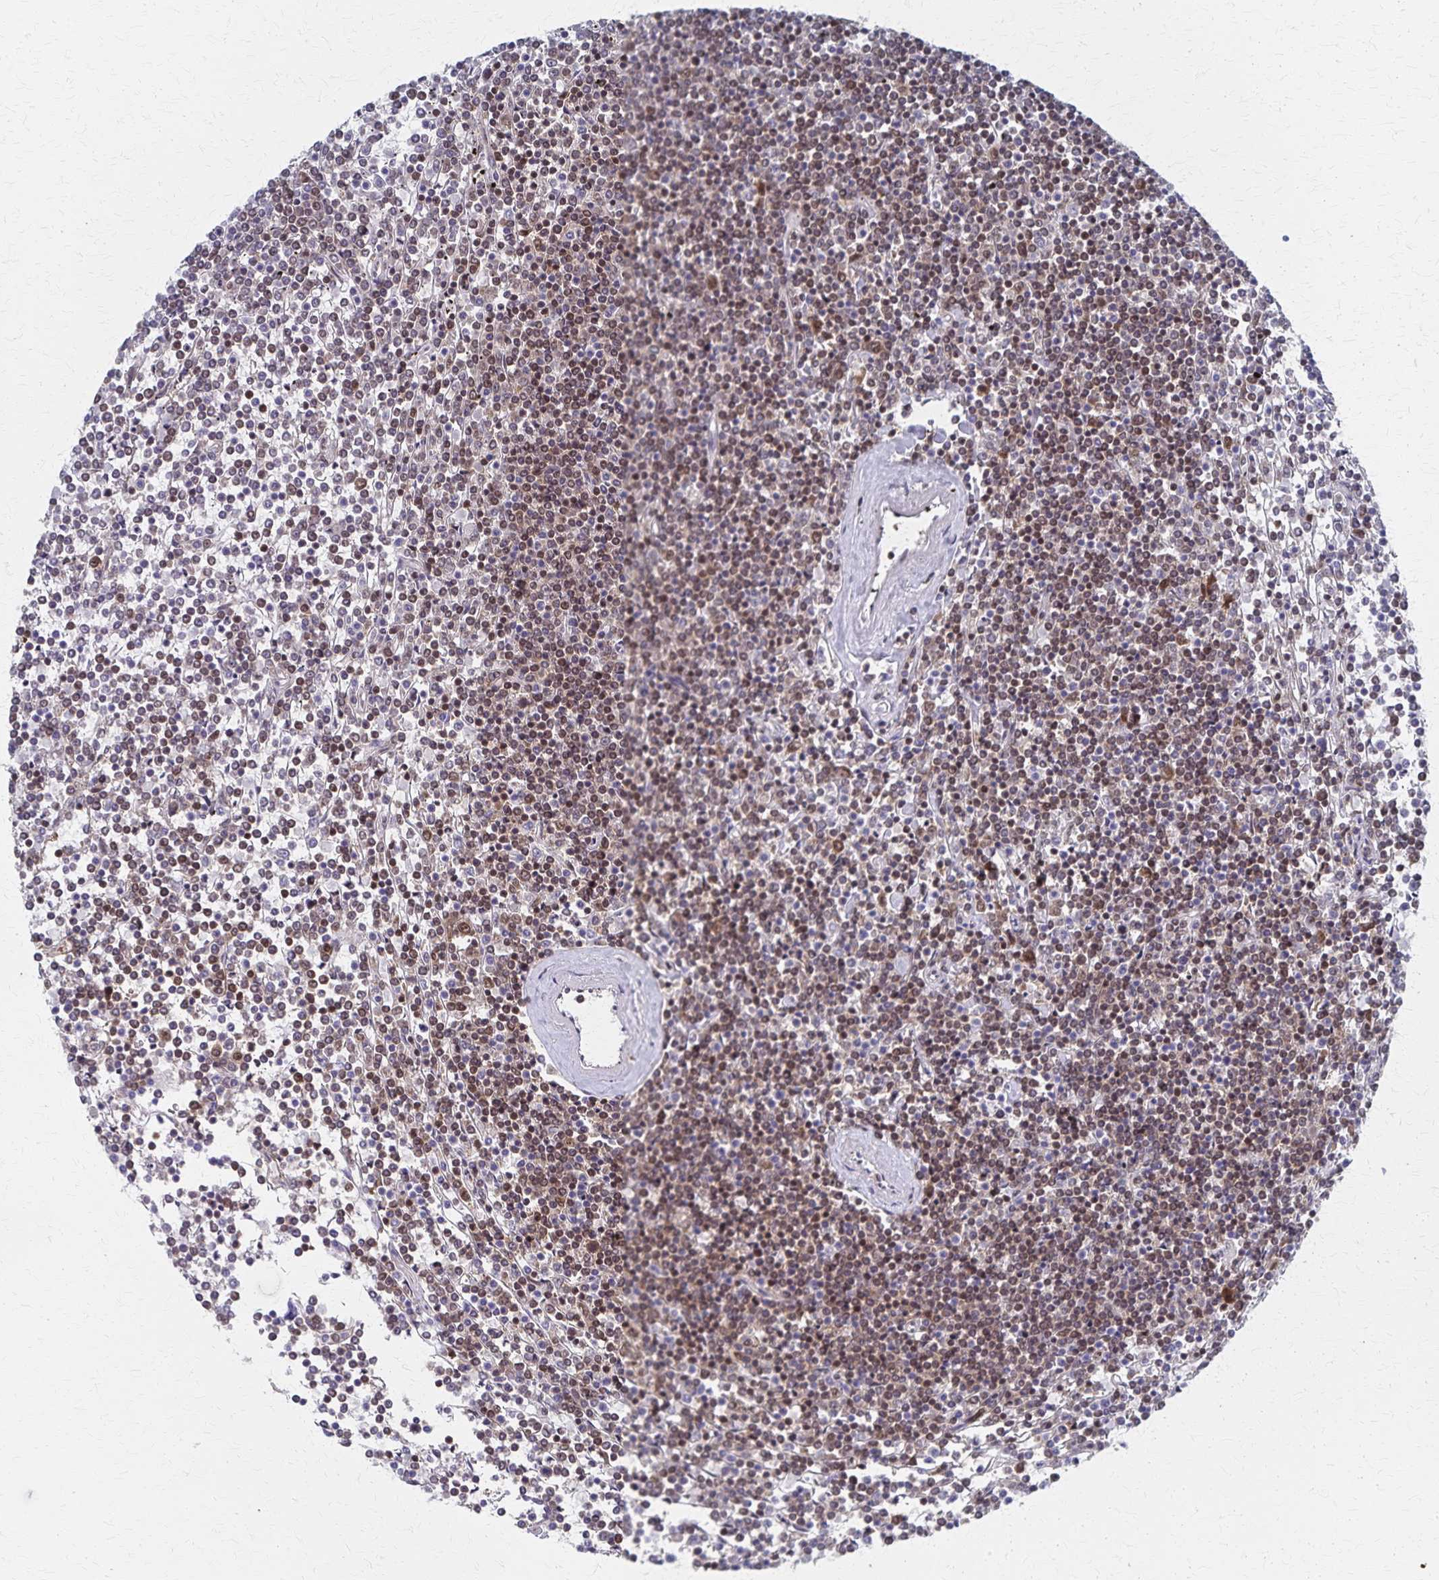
{"staining": {"intensity": "moderate", "quantity": "25%-75%", "location": "nuclear"}, "tissue": "lymphoma", "cell_type": "Tumor cells", "image_type": "cancer", "snomed": [{"axis": "morphology", "description": "Malignant lymphoma, non-Hodgkin's type, Low grade"}, {"axis": "topography", "description": "Spleen"}], "caption": "IHC of lymphoma exhibits medium levels of moderate nuclear expression in approximately 25%-75% of tumor cells.", "gene": "GTF2B", "patient": {"sex": "female", "age": 19}}